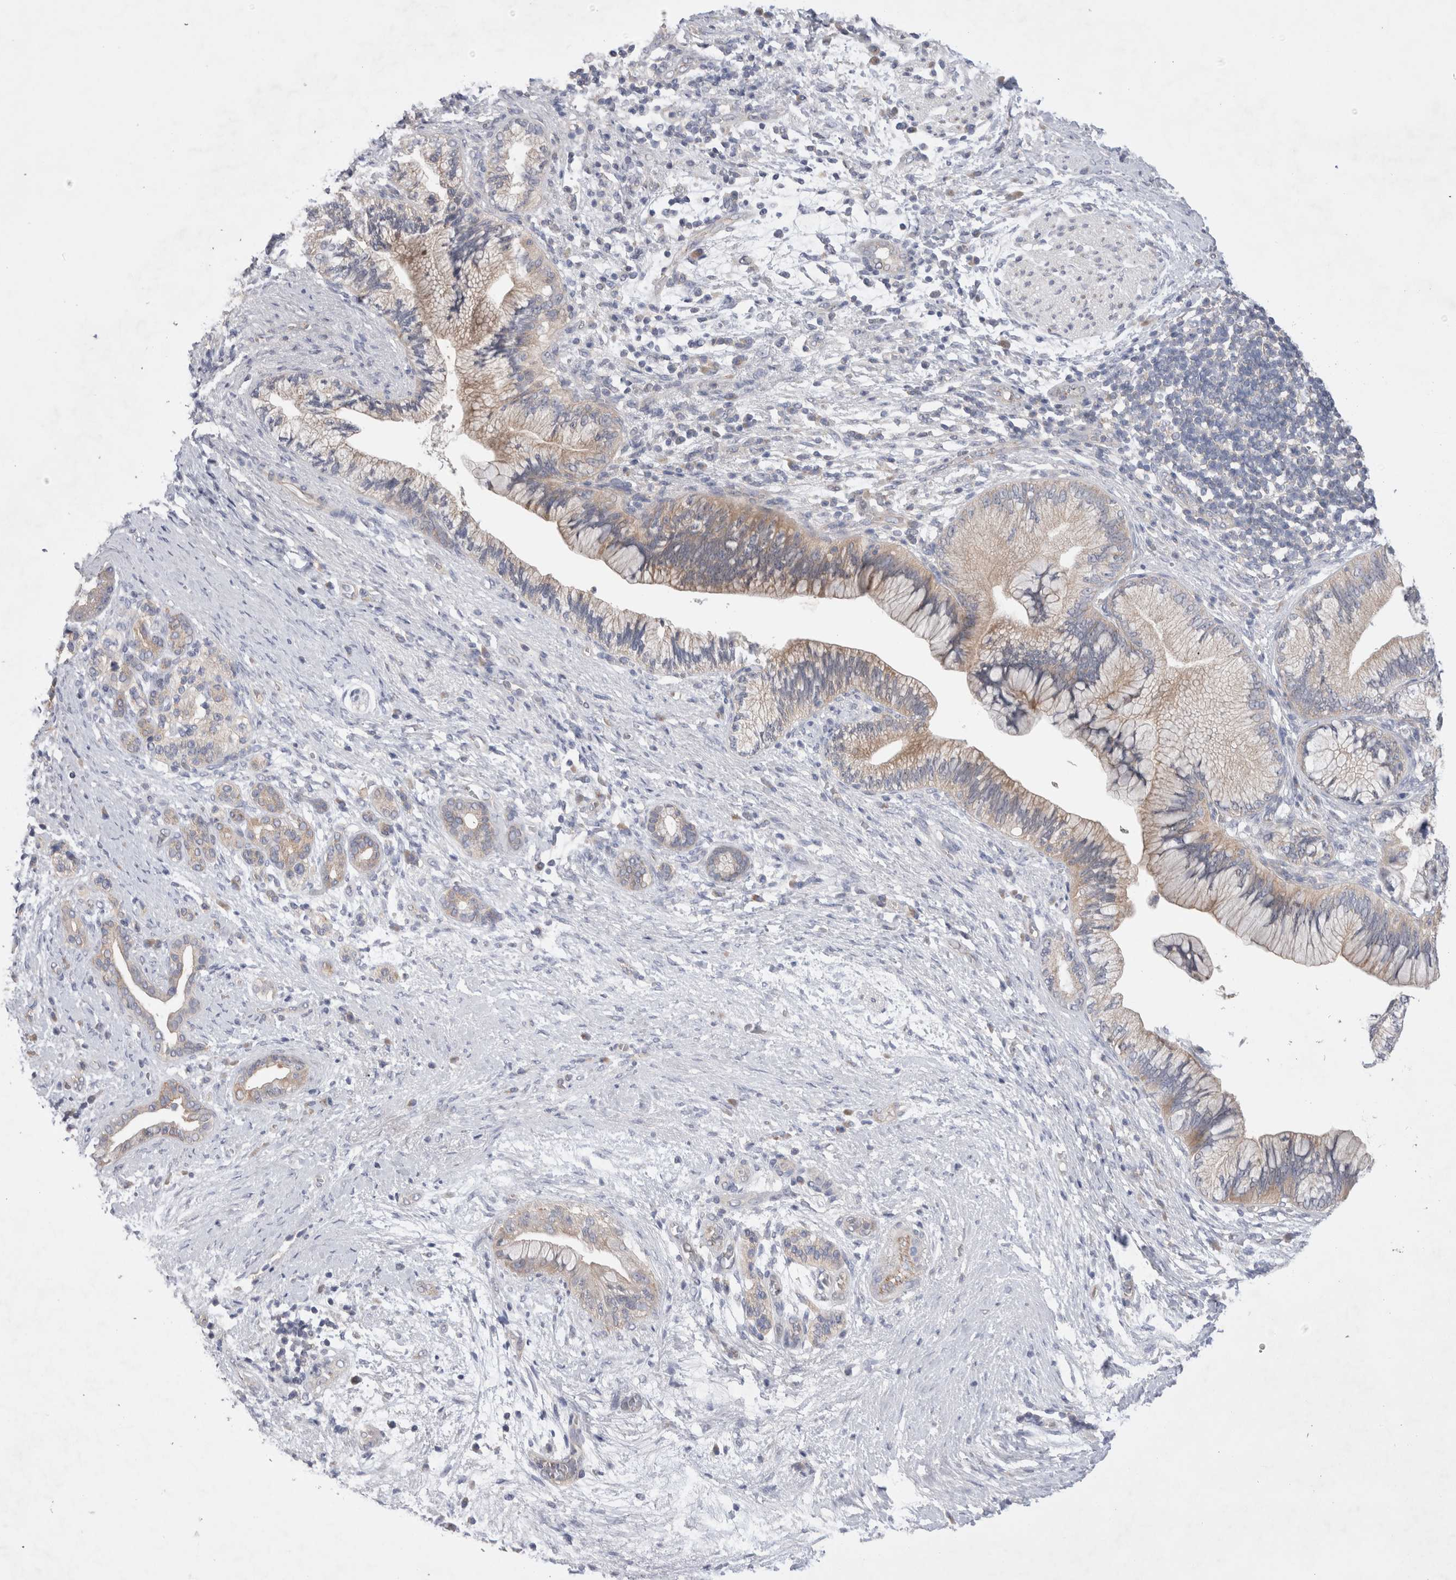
{"staining": {"intensity": "weak", "quantity": "25%-75%", "location": "cytoplasmic/membranous"}, "tissue": "pancreatic cancer", "cell_type": "Tumor cells", "image_type": "cancer", "snomed": [{"axis": "morphology", "description": "Adenocarcinoma, NOS"}, {"axis": "topography", "description": "Pancreas"}], "caption": "Adenocarcinoma (pancreatic) tissue exhibits weak cytoplasmic/membranous expression in about 25%-75% of tumor cells (Brightfield microscopy of DAB IHC at high magnification).", "gene": "IFT74", "patient": {"sex": "male", "age": 59}}